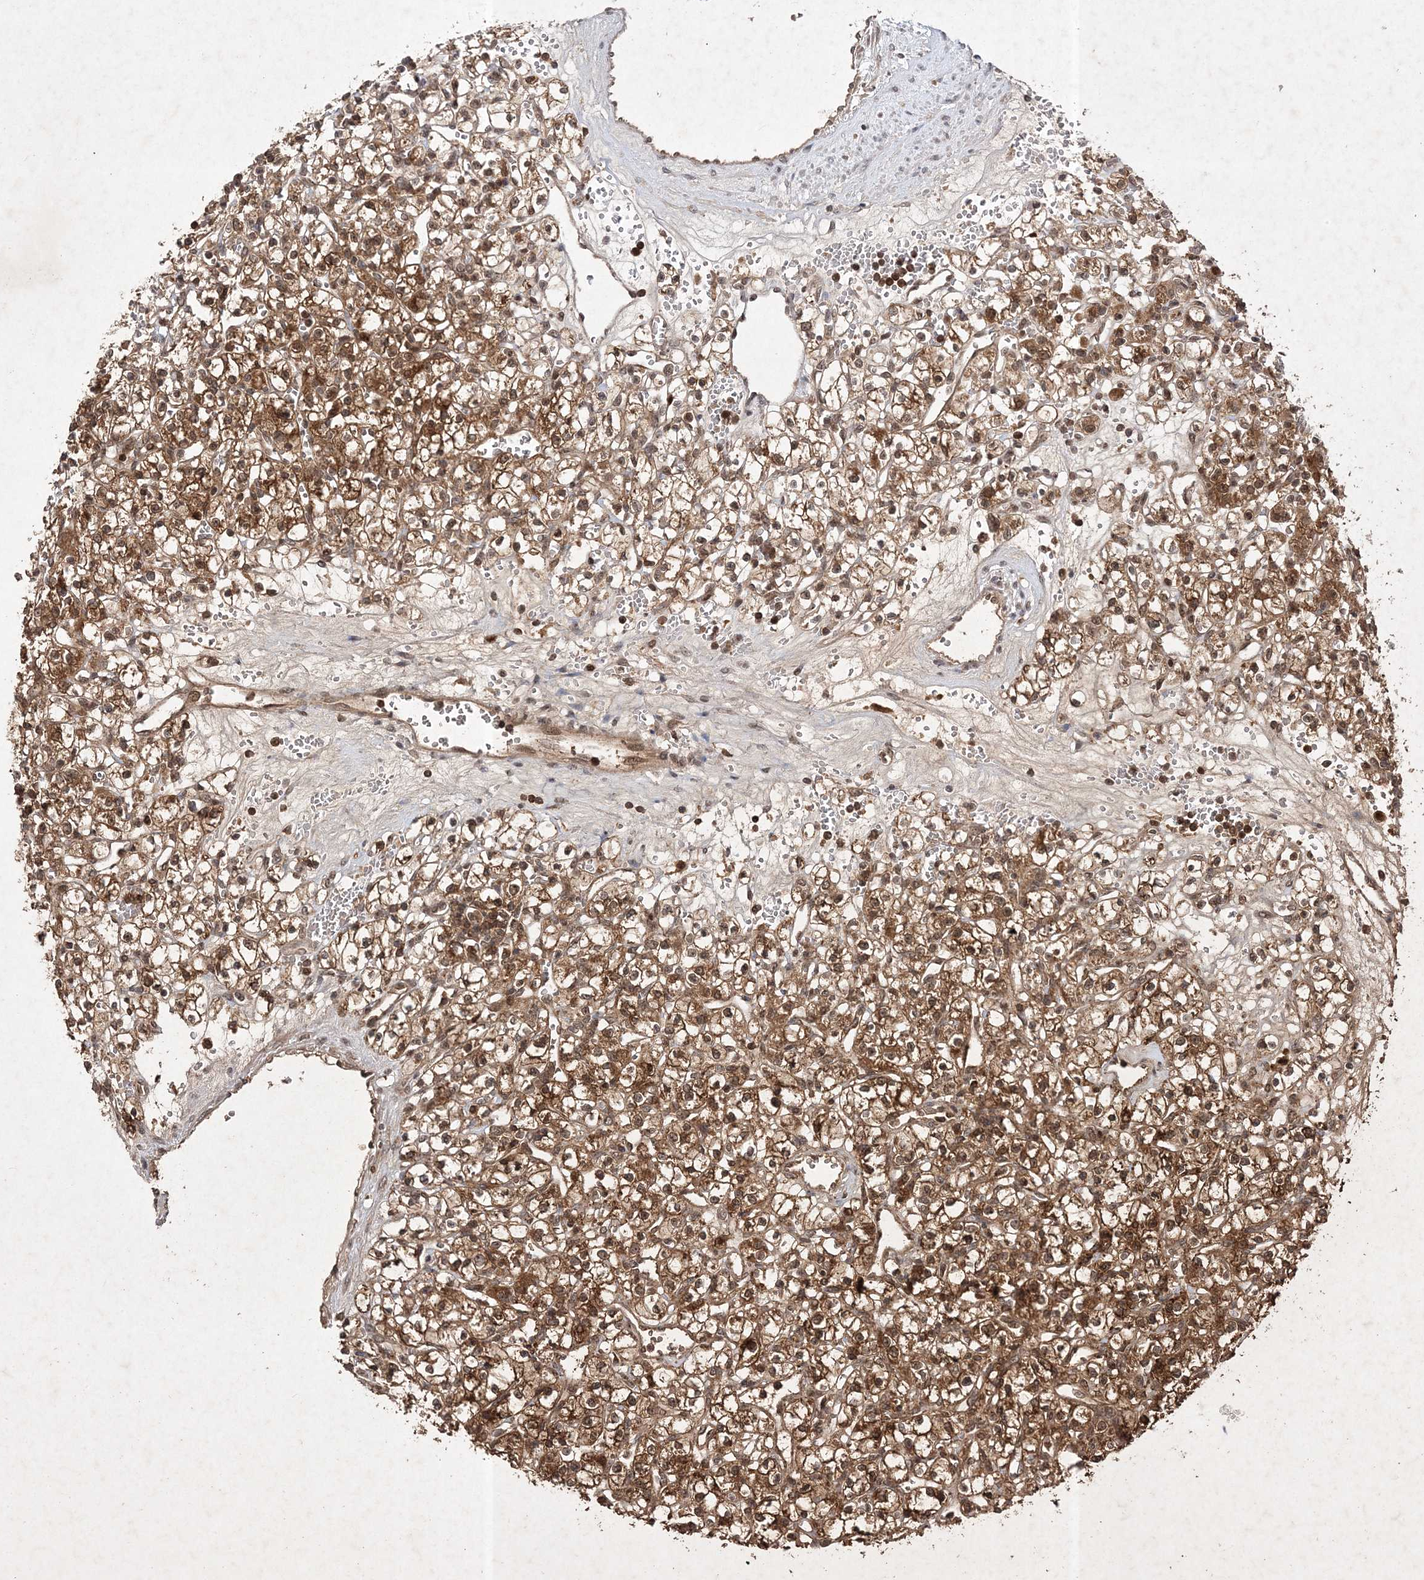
{"staining": {"intensity": "moderate", "quantity": ">75%", "location": "cytoplasmic/membranous,nuclear"}, "tissue": "renal cancer", "cell_type": "Tumor cells", "image_type": "cancer", "snomed": [{"axis": "morphology", "description": "Adenocarcinoma, NOS"}, {"axis": "topography", "description": "Kidney"}], "caption": "Brown immunohistochemical staining in human renal adenocarcinoma demonstrates moderate cytoplasmic/membranous and nuclear positivity in approximately >75% of tumor cells.", "gene": "NIF3L1", "patient": {"sex": "female", "age": 59}}